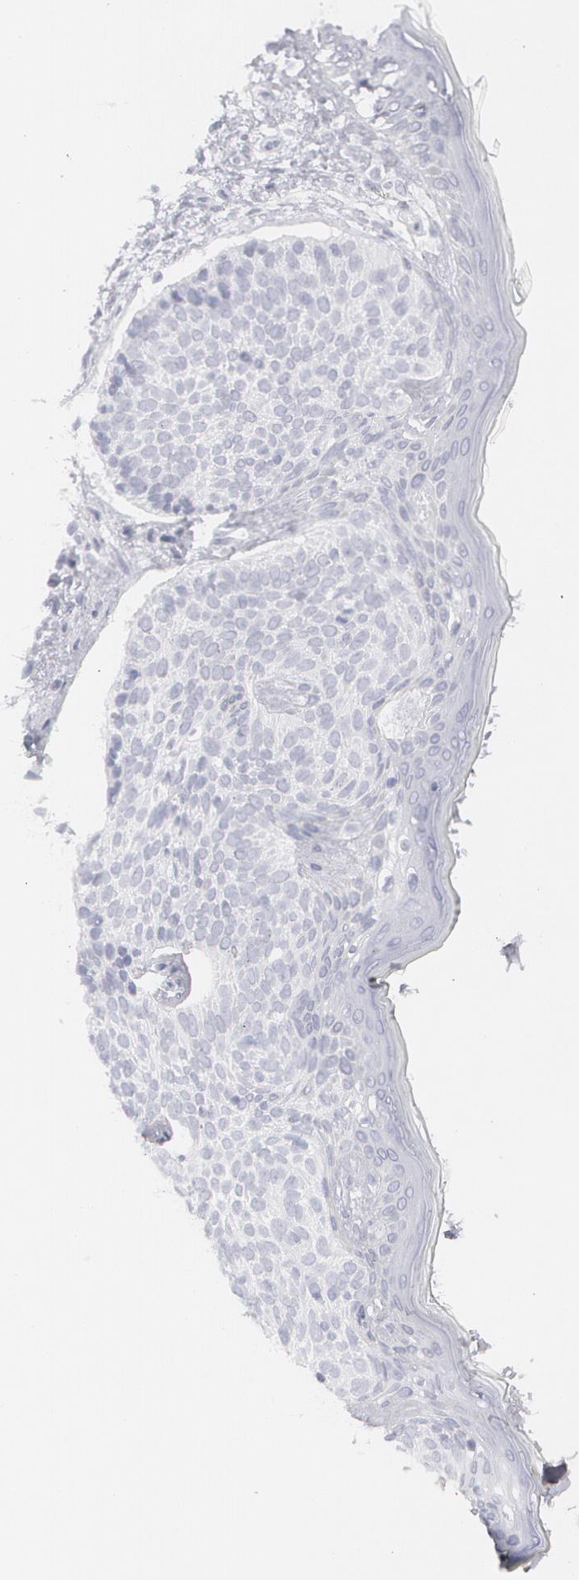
{"staining": {"intensity": "weak", "quantity": "<25%", "location": "nuclear"}, "tissue": "skin cancer", "cell_type": "Tumor cells", "image_type": "cancer", "snomed": [{"axis": "morphology", "description": "Basal cell carcinoma"}, {"axis": "topography", "description": "Skin"}], "caption": "Human skin cancer stained for a protein using immunohistochemistry (IHC) shows no expression in tumor cells.", "gene": "LRG1", "patient": {"sex": "female", "age": 78}}